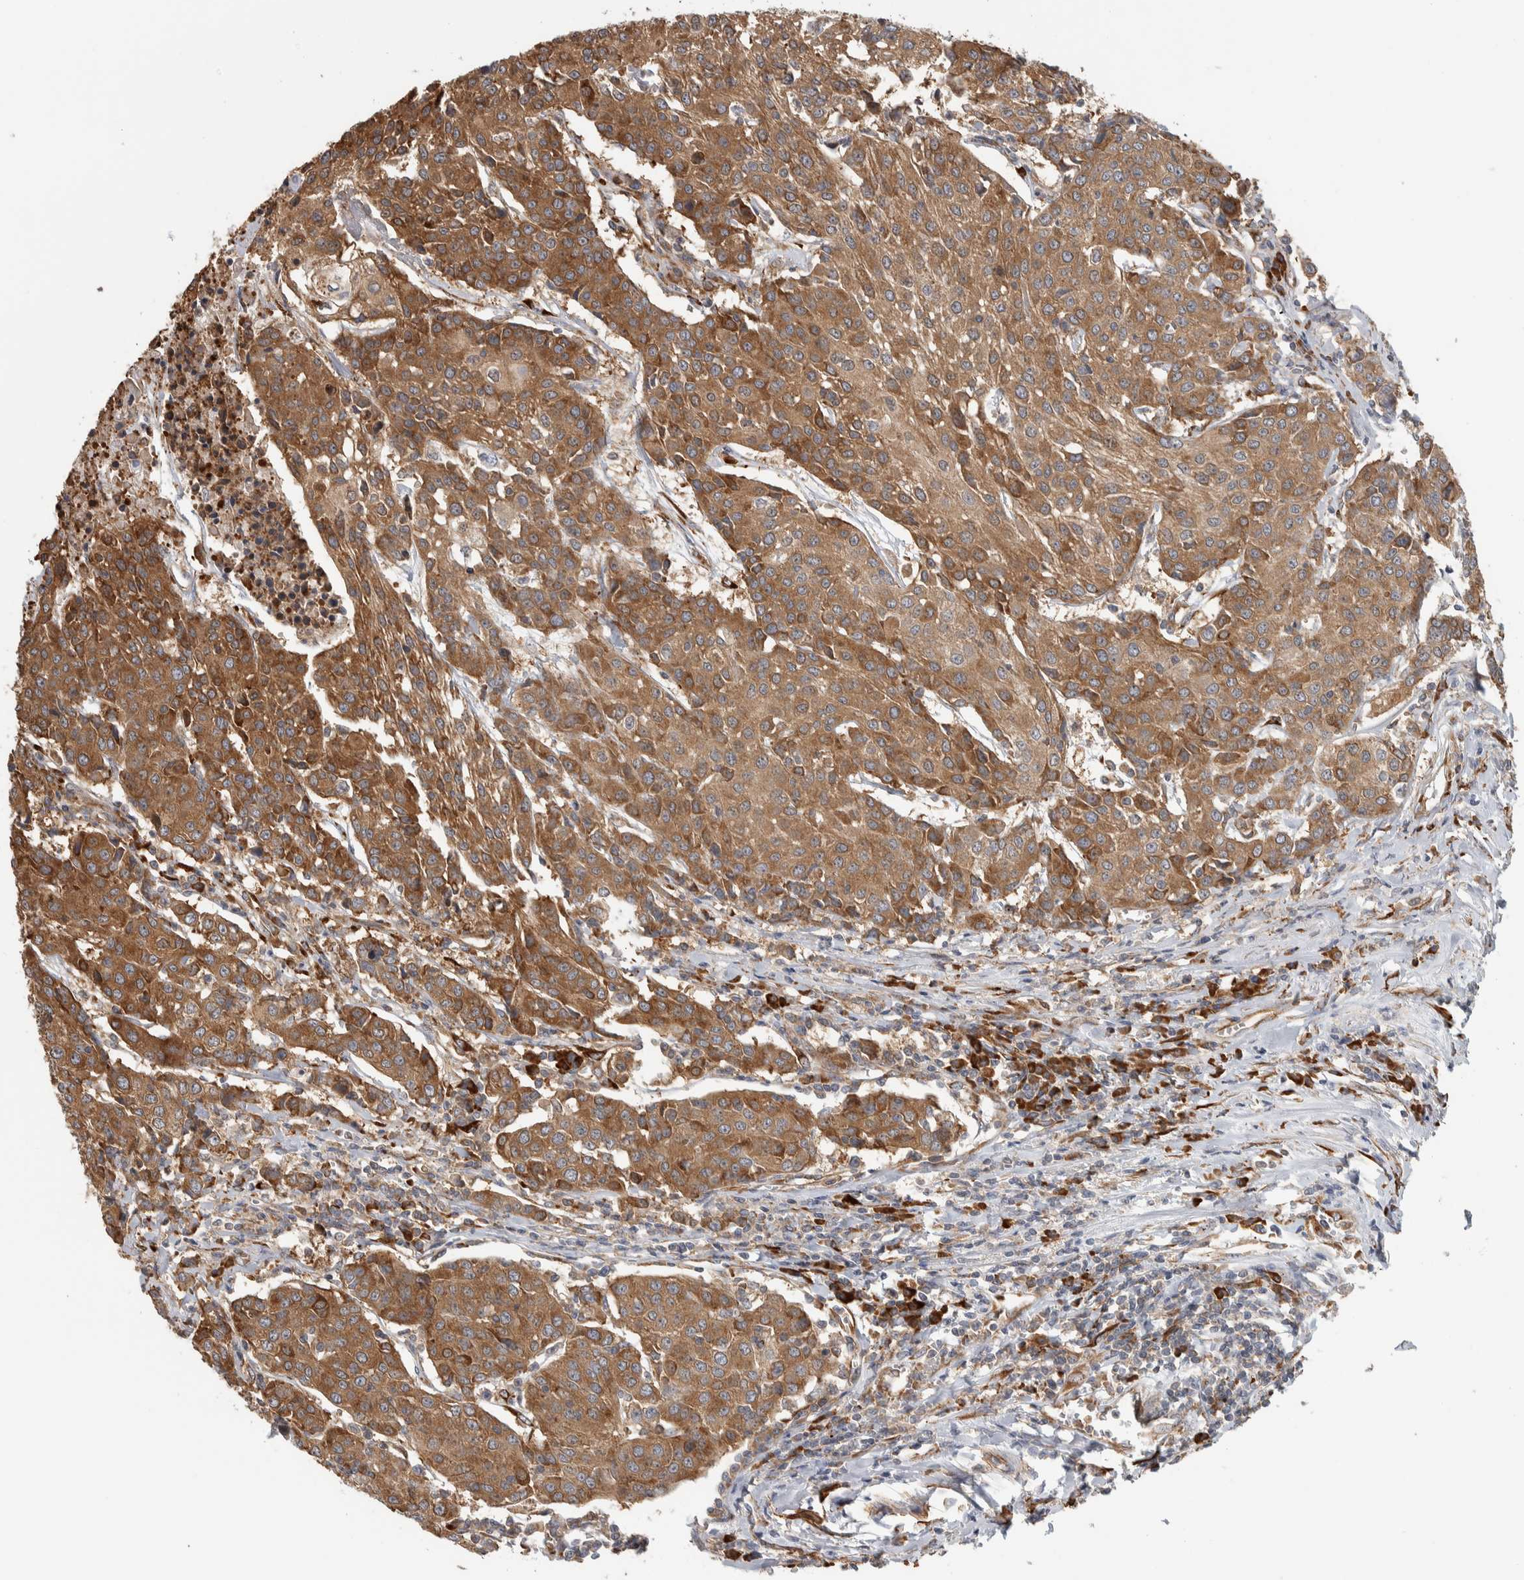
{"staining": {"intensity": "moderate", "quantity": ">75%", "location": "cytoplasmic/membranous"}, "tissue": "urothelial cancer", "cell_type": "Tumor cells", "image_type": "cancer", "snomed": [{"axis": "morphology", "description": "Urothelial carcinoma, High grade"}, {"axis": "topography", "description": "Urinary bladder"}], "caption": "Immunohistochemistry (IHC) micrograph of urothelial carcinoma (high-grade) stained for a protein (brown), which demonstrates medium levels of moderate cytoplasmic/membranous positivity in about >75% of tumor cells.", "gene": "EIF3H", "patient": {"sex": "female", "age": 85}}